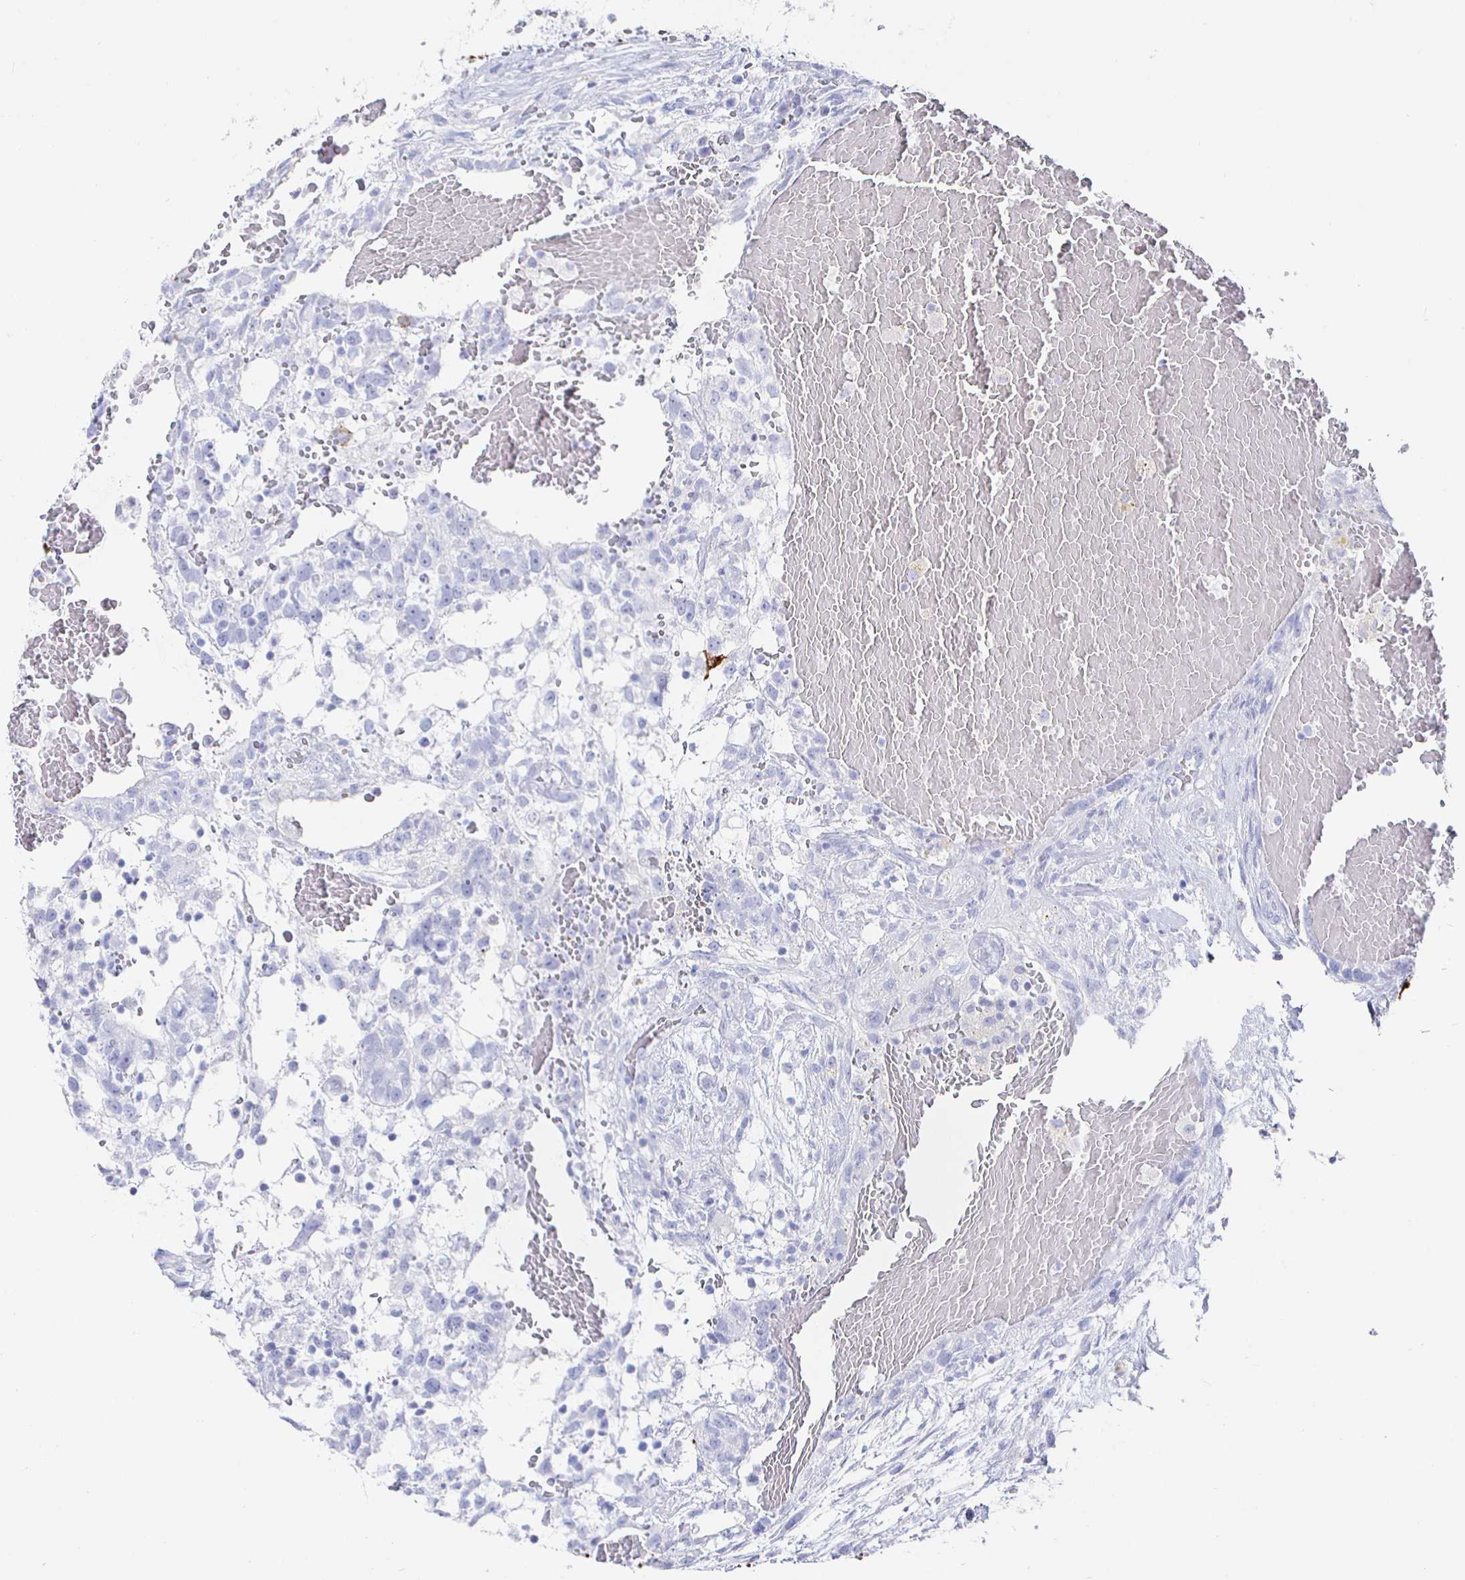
{"staining": {"intensity": "negative", "quantity": "none", "location": "none"}, "tissue": "testis cancer", "cell_type": "Tumor cells", "image_type": "cancer", "snomed": [{"axis": "morphology", "description": "Normal tissue, NOS"}, {"axis": "morphology", "description": "Carcinoma, Embryonal, NOS"}, {"axis": "topography", "description": "Testis"}], "caption": "The IHC image has no significant positivity in tumor cells of embryonal carcinoma (testis) tissue.", "gene": "CLCA1", "patient": {"sex": "male", "age": 32}}